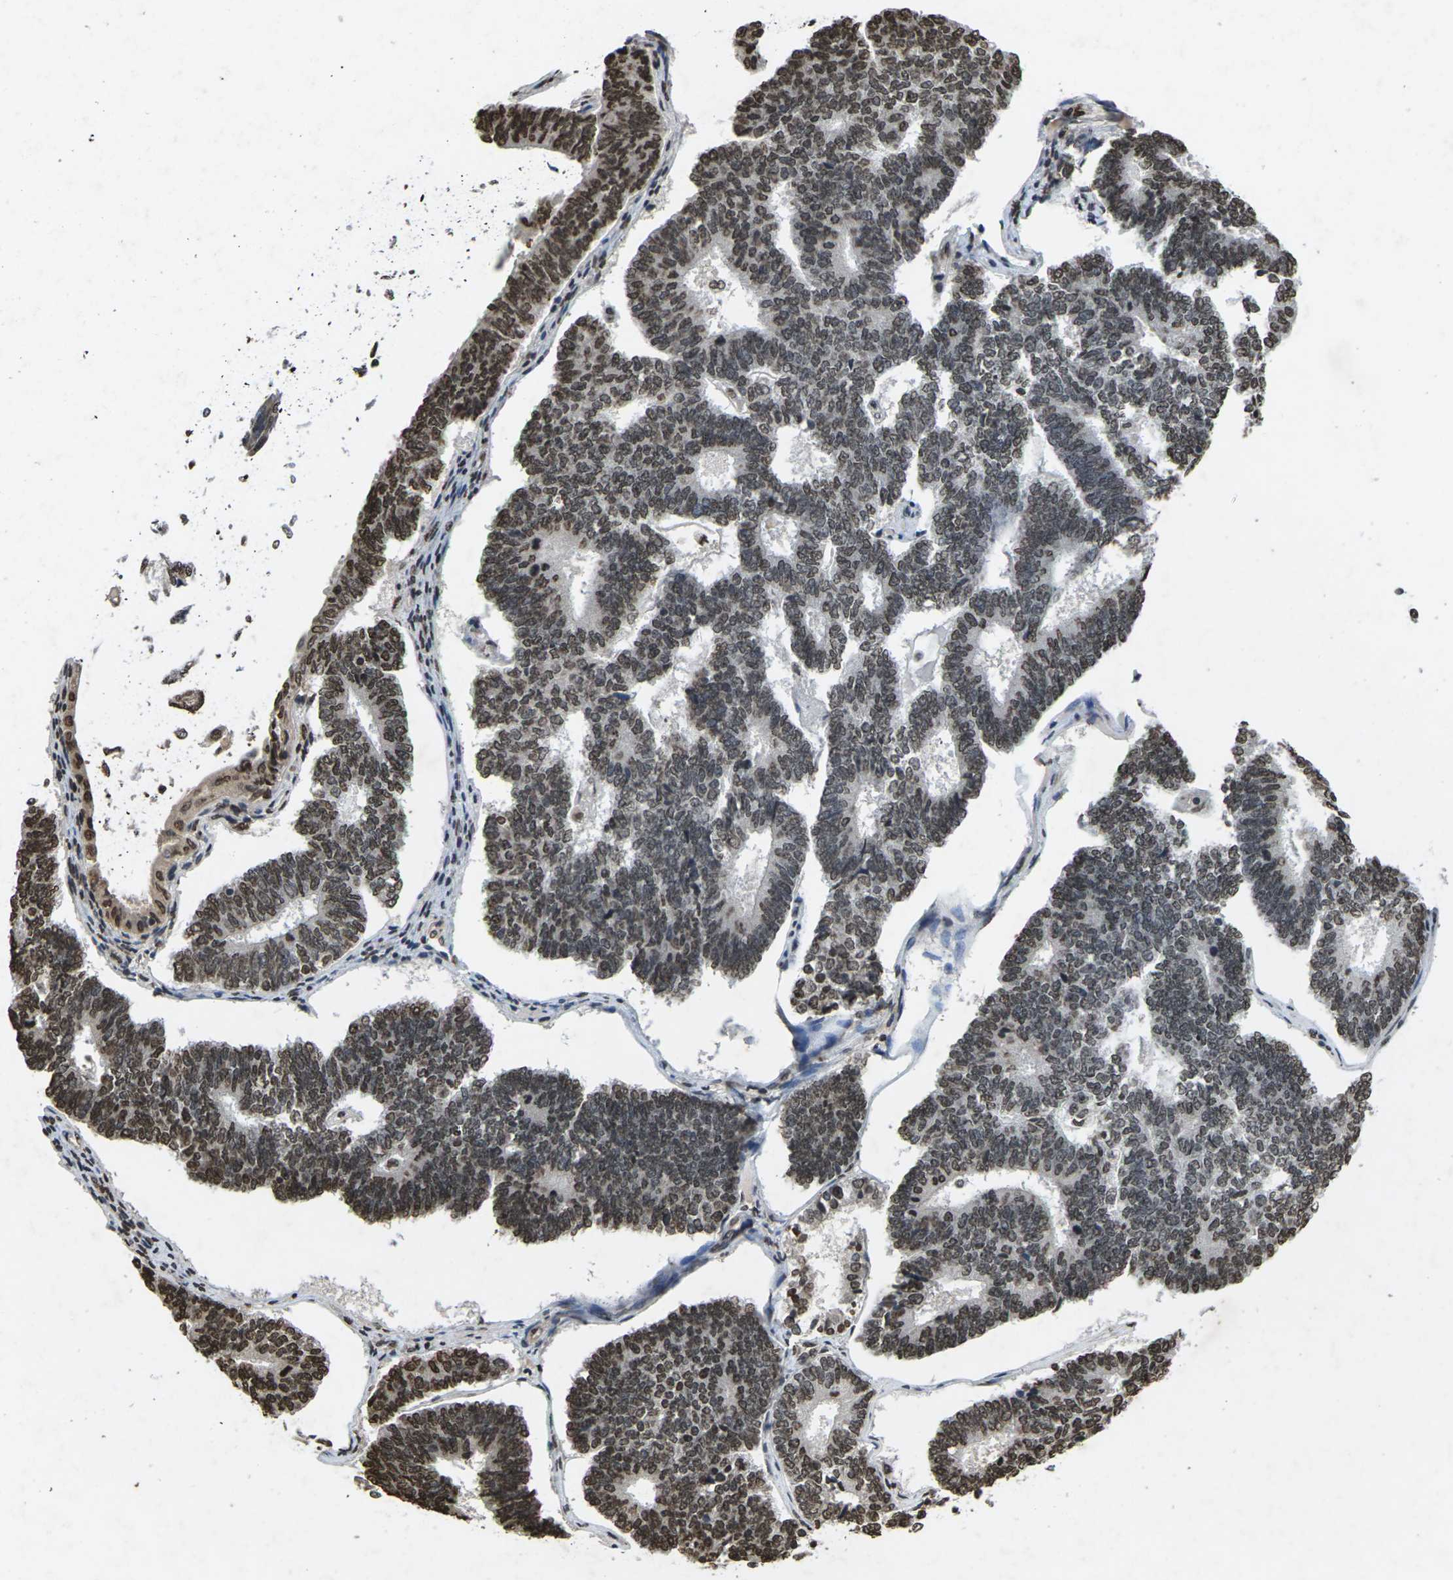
{"staining": {"intensity": "moderate", "quantity": ">75%", "location": "nuclear"}, "tissue": "endometrial cancer", "cell_type": "Tumor cells", "image_type": "cancer", "snomed": [{"axis": "morphology", "description": "Adenocarcinoma, NOS"}, {"axis": "topography", "description": "Endometrium"}], "caption": "This histopathology image reveals immunohistochemistry (IHC) staining of endometrial adenocarcinoma, with medium moderate nuclear expression in approximately >75% of tumor cells.", "gene": "EMSY", "patient": {"sex": "female", "age": 70}}